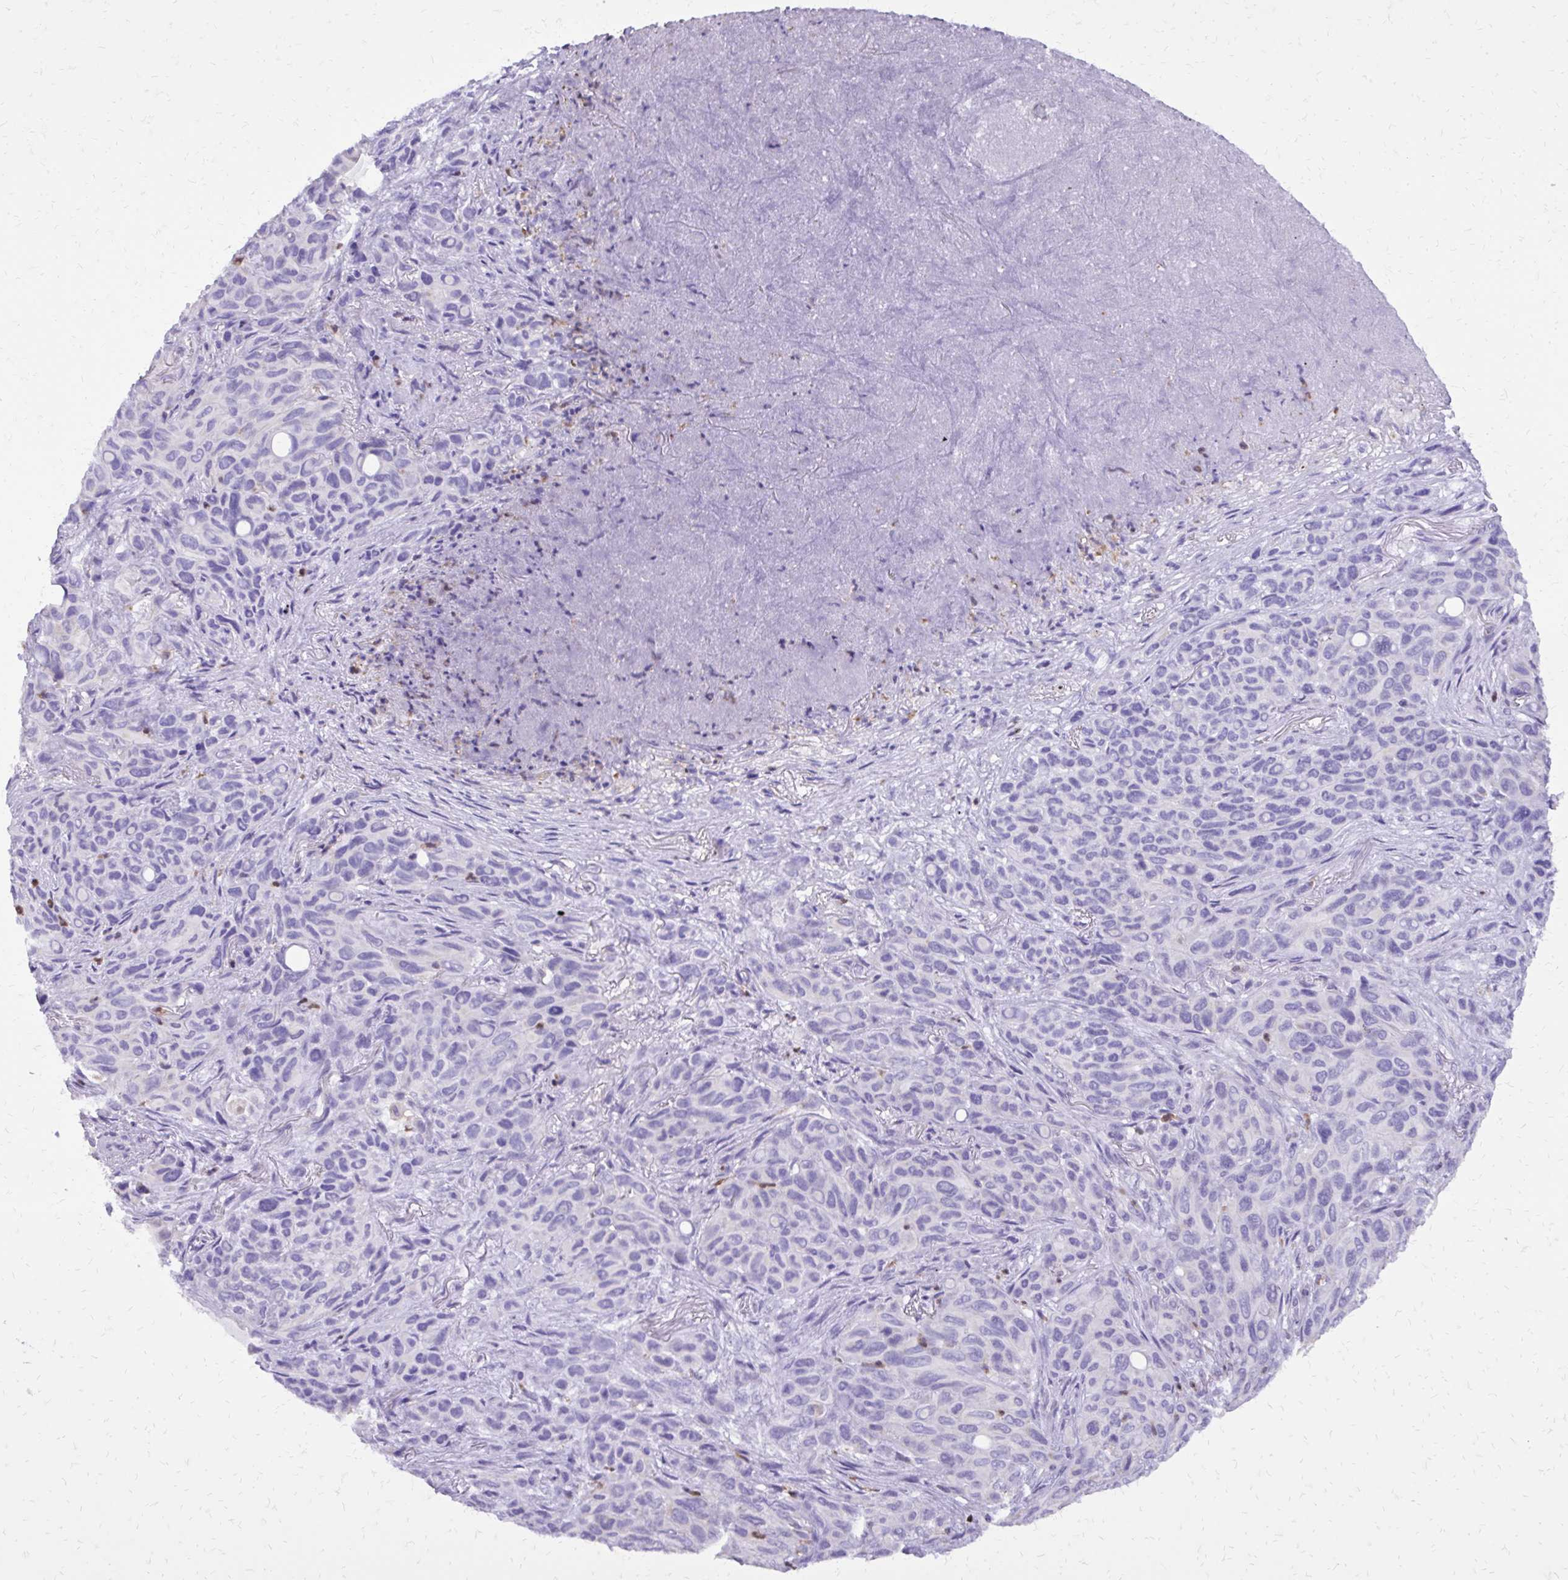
{"staining": {"intensity": "negative", "quantity": "none", "location": "none"}, "tissue": "melanoma", "cell_type": "Tumor cells", "image_type": "cancer", "snomed": [{"axis": "morphology", "description": "Malignant melanoma, Metastatic site"}, {"axis": "topography", "description": "Lung"}], "caption": "A histopathology image of malignant melanoma (metastatic site) stained for a protein displays no brown staining in tumor cells. (IHC, brightfield microscopy, high magnification).", "gene": "CAT", "patient": {"sex": "male", "age": 48}}